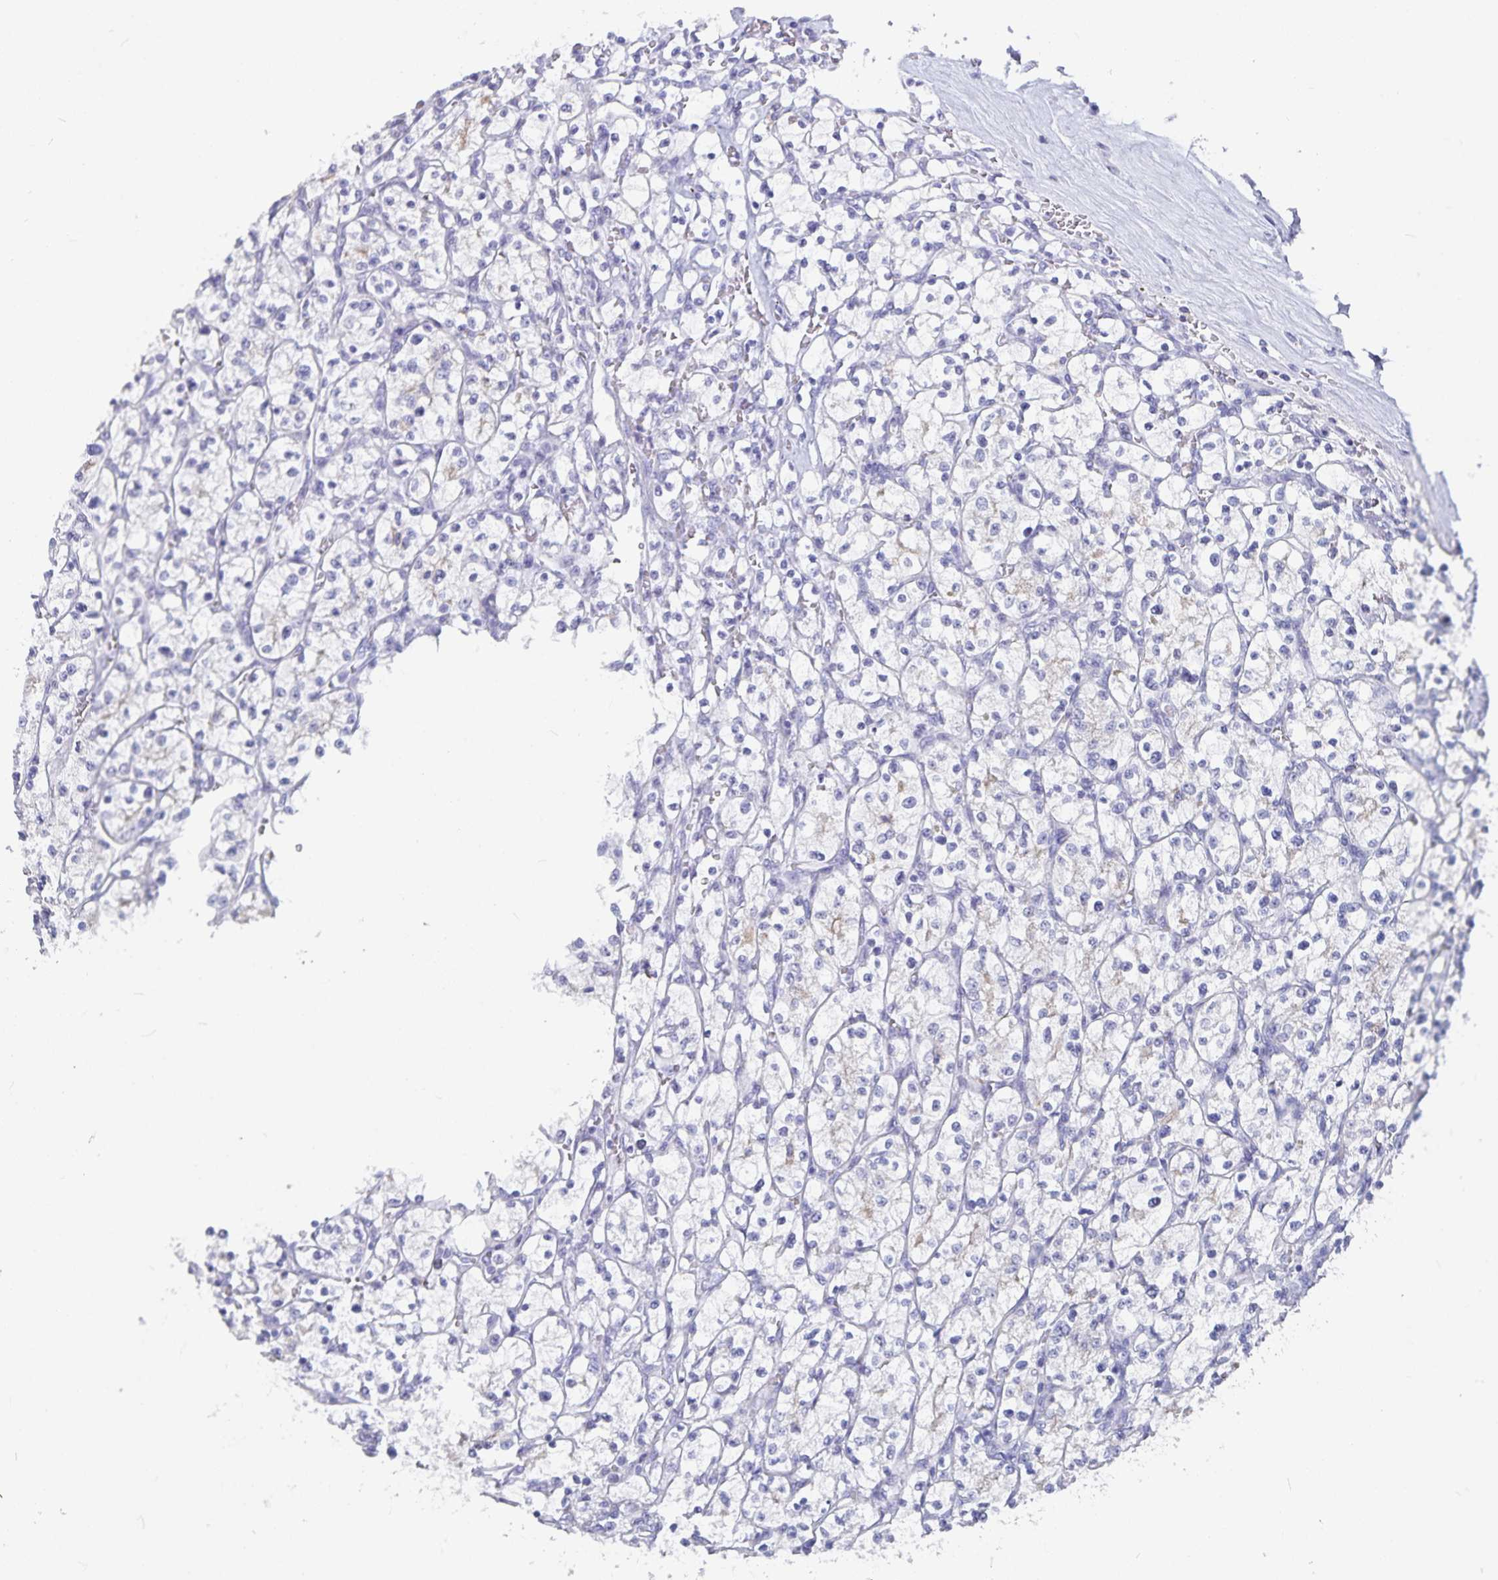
{"staining": {"intensity": "weak", "quantity": "<25%", "location": "cytoplasmic/membranous"}, "tissue": "renal cancer", "cell_type": "Tumor cells", "image_type": "cancer", "snomed": [{"axis": "morphology", "description": "Adenocarcinoma, NOS"}, {"axis": "topography", "description": "Kidney"}], "caption": "The immunohistochemistry (IHC) micrograph has no significant expression in tumor cells of adenocarcinoma (renal) tissue.", "gene": "PLAC1", "patient": {"sex": "female", "age": 64}}